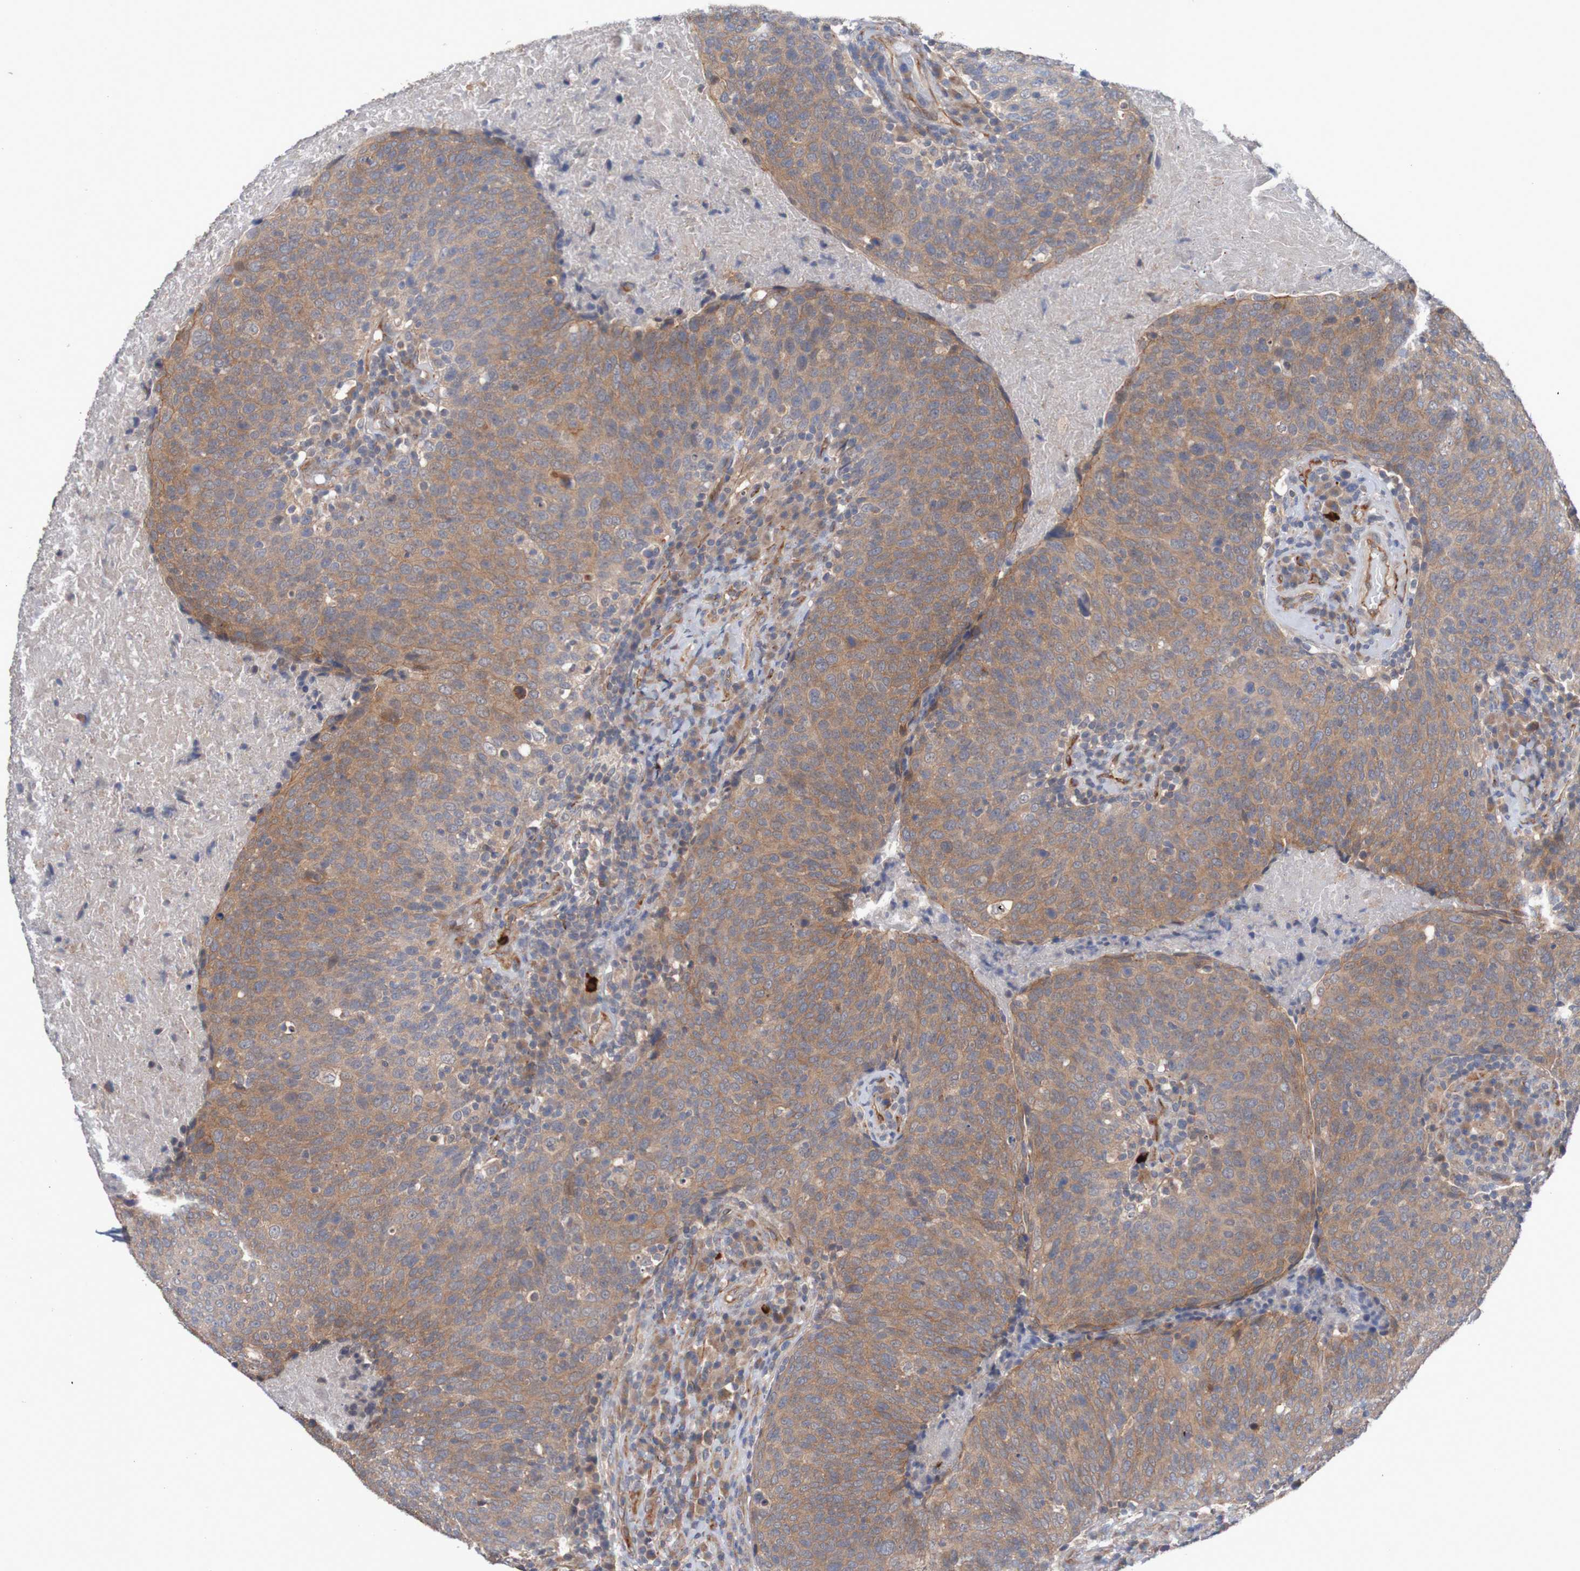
{"staining": {"intensity": "moderate", "quantity": ">75%", "location": "cytoplasmic/membranous"}, "tissue": "head and neck cancer", "cell_type": "Tumor cells", "image_type": "cancer", "snomed": [{"axis": "morphology", "description": "Squamous cell carcinoma, NOS"}, {"axis": "morphology", "description": "Squamous cell carcinoma, metastatic, NOS"}, {"axis": "topography", "description": "Lymph node"}, {"axis": "topography", "description": "Head-Neck"}], "caption": "About >75% of tumor cells in human head and neck metastatic squamous cell carcinoma show moderate cytoplasmic/membranous protein staining as visualized by brown immunohistochemical staining.", "gene": "ST8SIA6", "patient": {"sex": "male", "age": 62}}